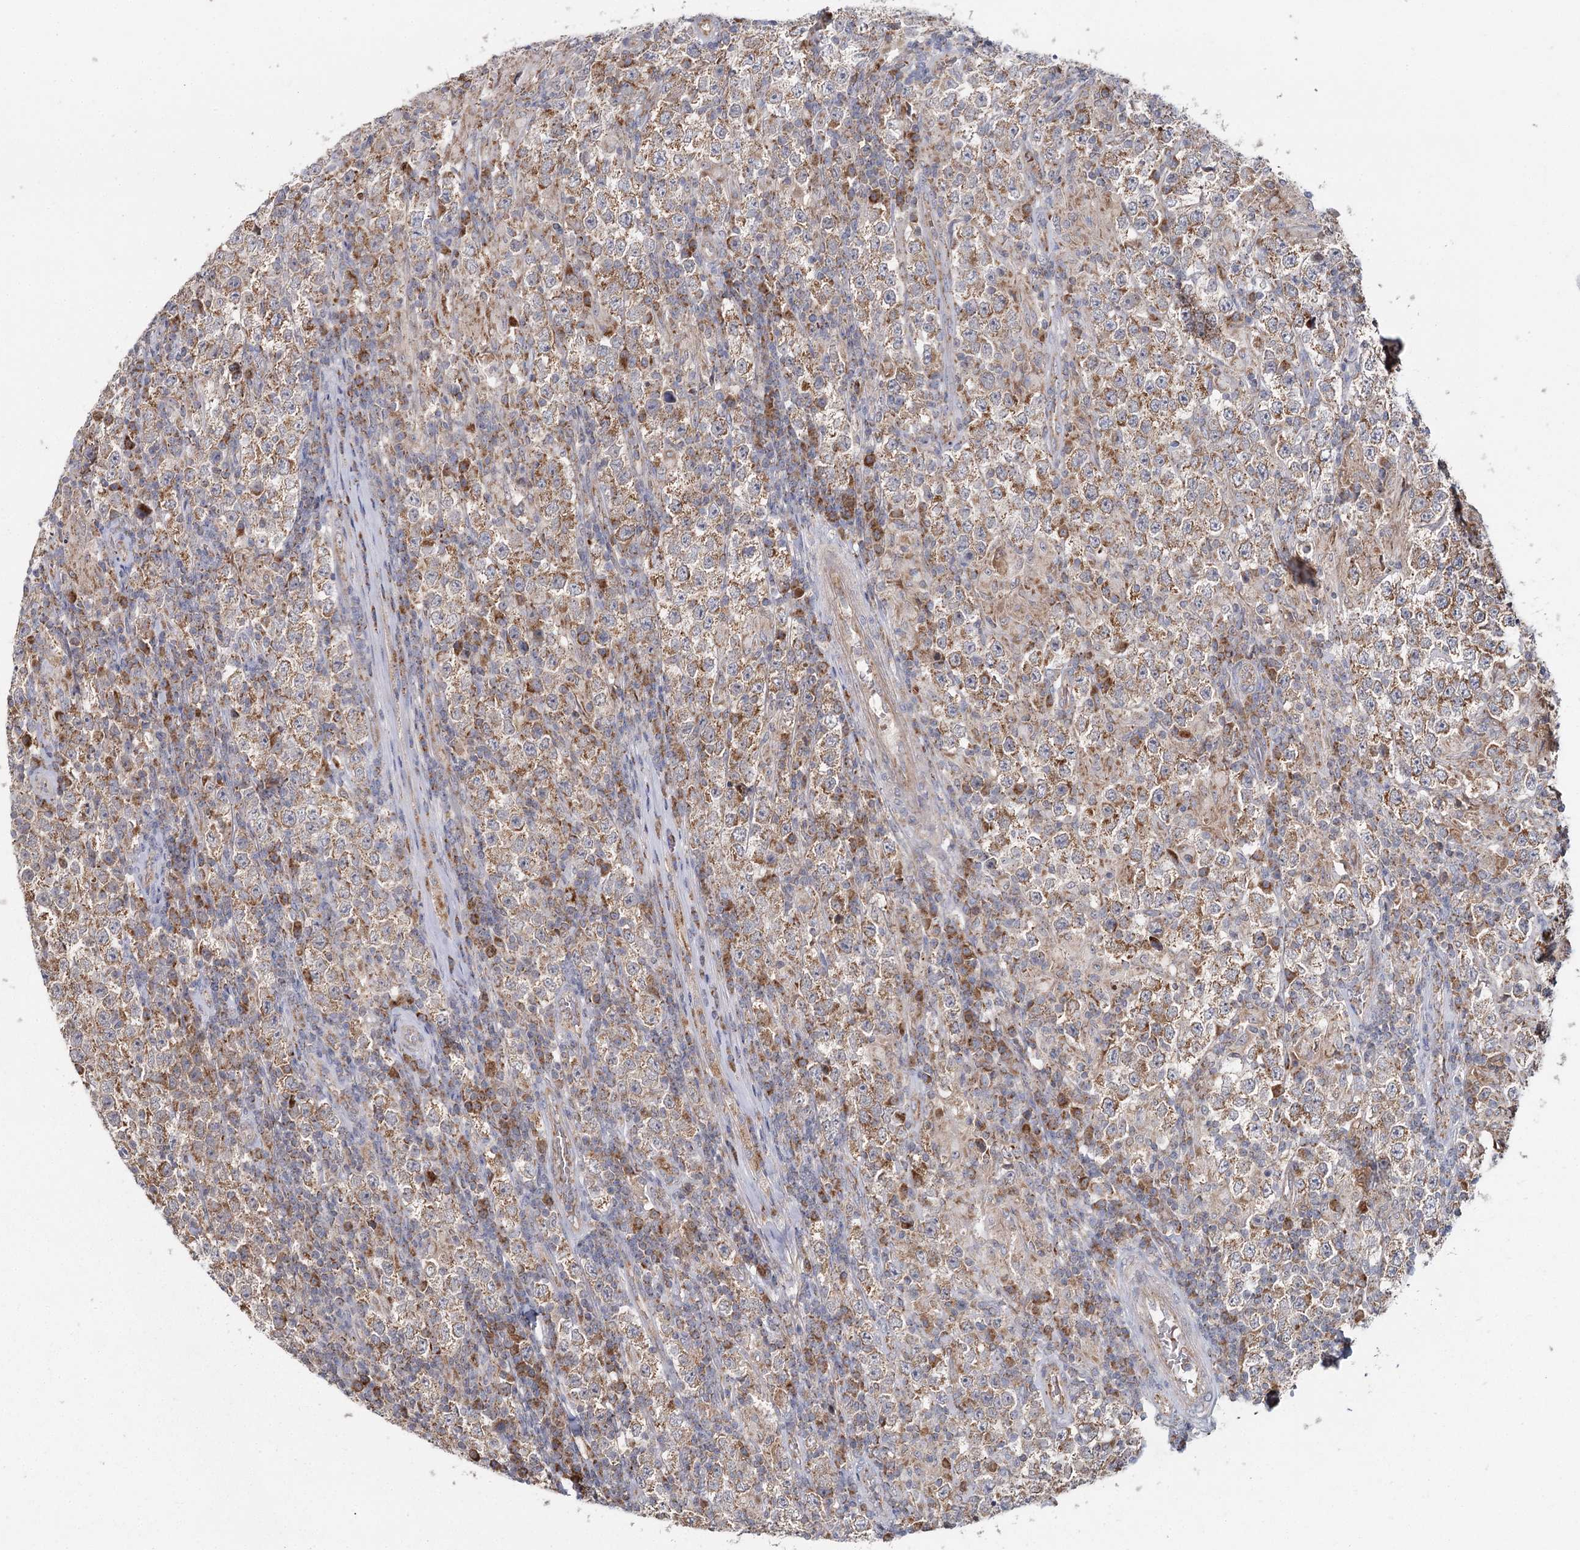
{"staining": {"intensity": "moderate", "quantity": ">75%", "location": "cytoplasmic/membranous"}, "tissue": "testis cancer", "cell_type": "Tumor cells", "image_type": "cancer", "snomed": [{"axis": "morphology", "description": "Normal tissue, NOS"}, {"axis": "morphology", "description": "Urothelial carcinoma, High grade"}, {"axis": "morphology", "description": "Seminoma, NOS"}, {"axis": "morphology", "description": "Carcinoma, Embryonal, NOS"}, {"axis": "topography", "description": "Urinary bladder"}, {"axis": "topography", "description": "Testis"}], "caption": "A histopathology image of human testis embryonal carcinoma stained for a protein displays moderate cytoplasmic/membranous brown staining in tumor cells. (DAB = brown stain, brightfield microscopy at high magnification).", "gene": "MRPL44", "patient": {"sex": "male", "age": 41}}